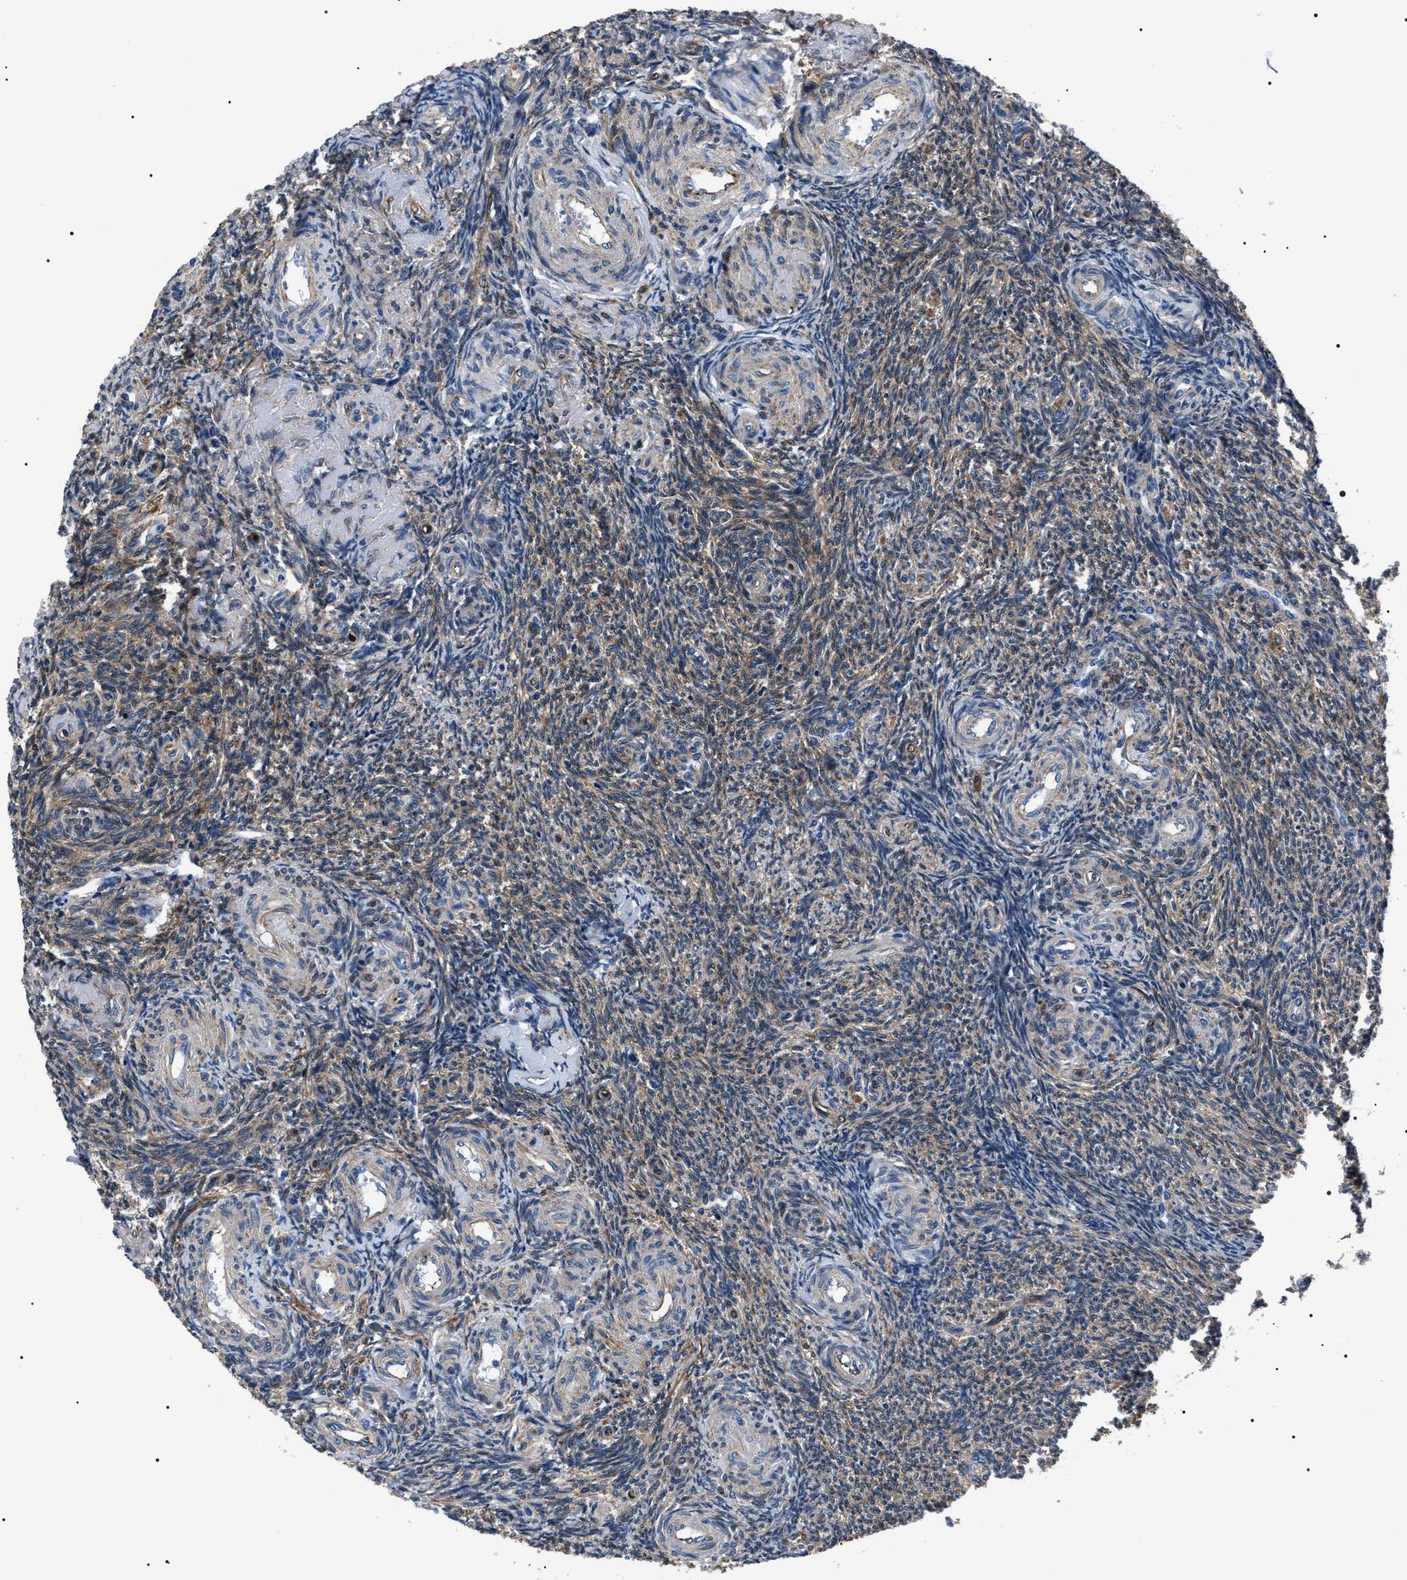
{"staining": {"intensity": "moderate", "quantity": ">75%", "location": "cytoplasmic/membranous"}, "tissue": "ovary", "cell_type": "Ovarian stroma cells", "image_type": "normal", "snomed": [{"axis": "morphology", "description": "Normal tissue, NOS"}, {"axis": "topography", "description": "Ovary"}], "caption": "Immunohistochemistry of benign human ovary reveals medium levels of moderate cytoplasmic/membranous expression in about >75% of ovarian stroma cells. (IHC, brightfield microscopy, high magnification).", "gene": "BAG2", "patient": {"sex": "female", "age": 41}}